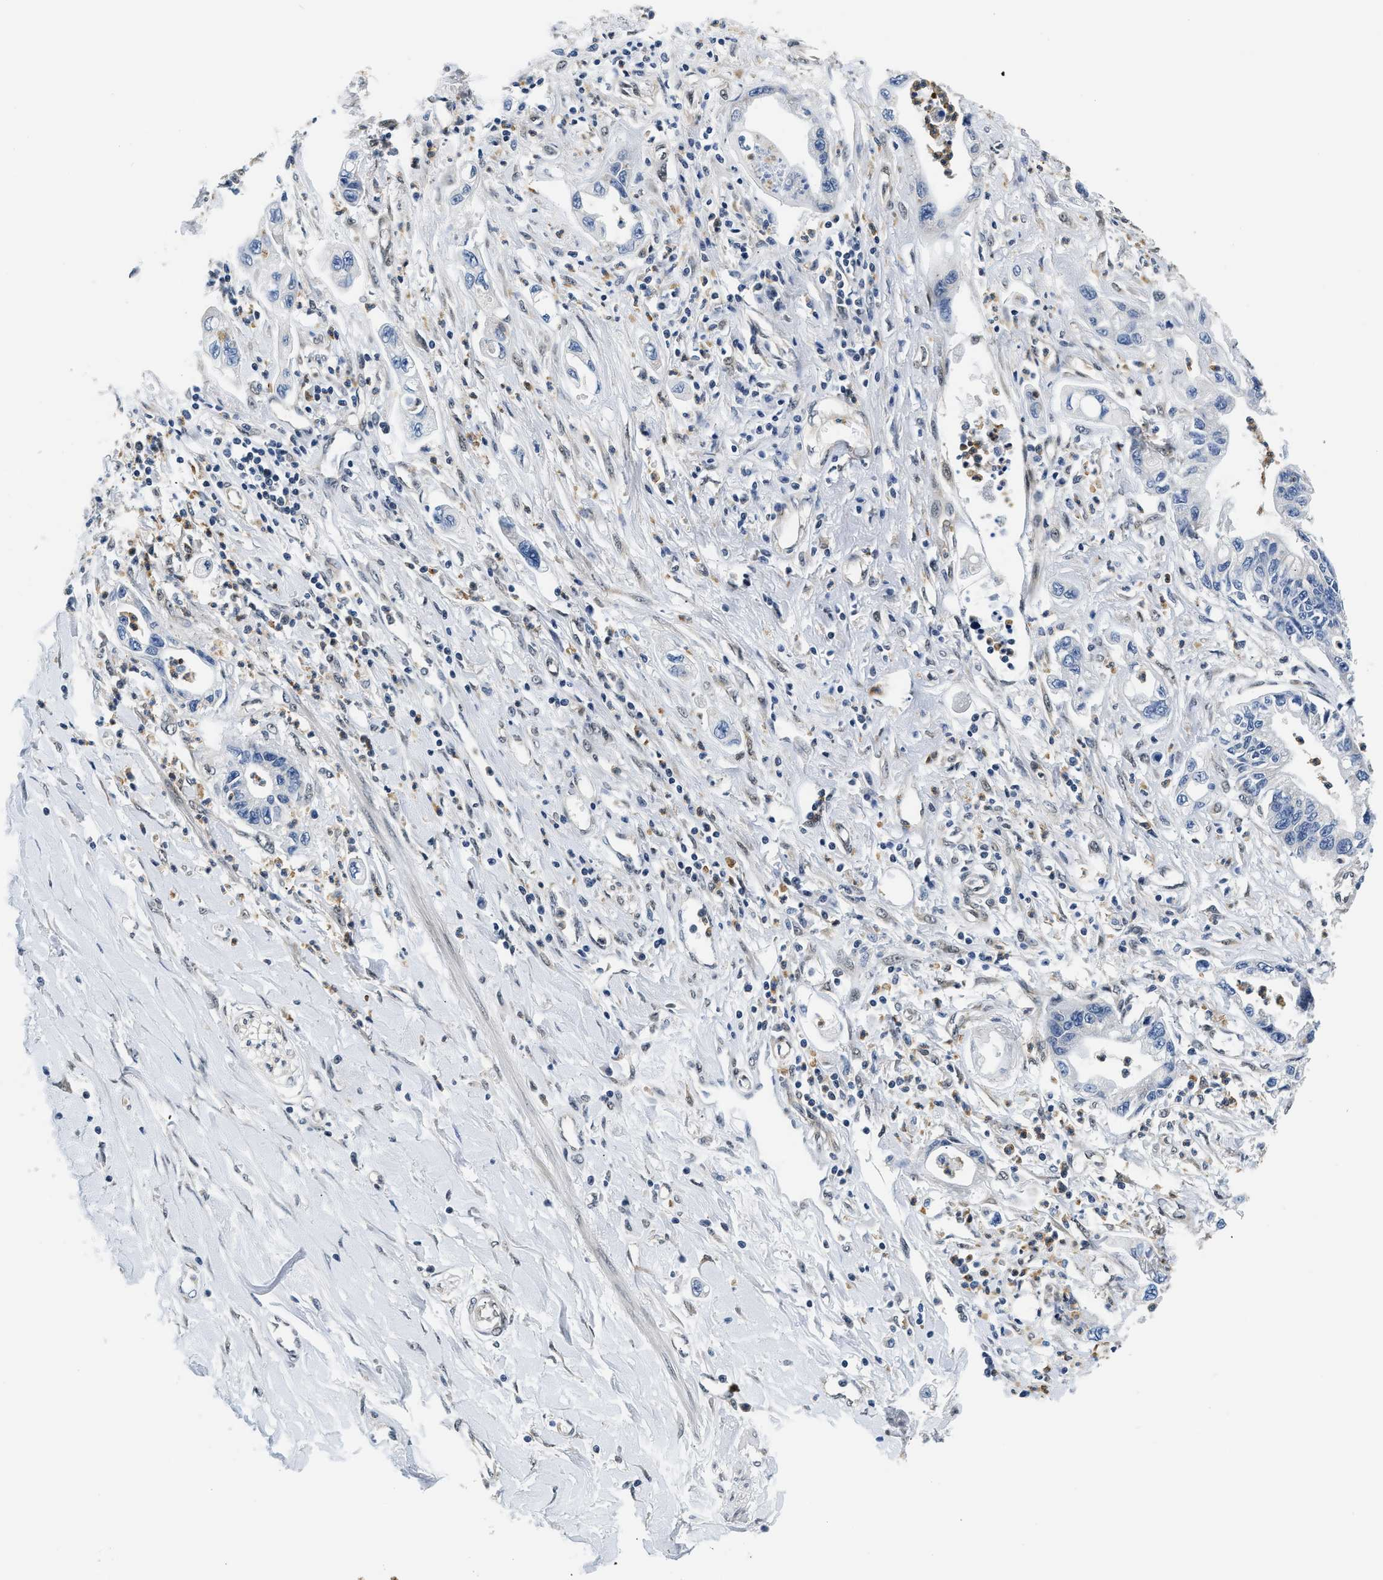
{"staining": {"intensity": "negative", "quantity": "none", "location": "none"}, "tissue": "pancreatic cancer", "cell_type": "Tumor cells", "image_type": "cancer", "snomed": [{"axis": "morphology", "description": "Adenocarcinoma, NOS"}, {"axis": "topography", "description": "Pancreas"}], "caption": "IHC of human adenocarcinoma (pancreatic) exhibits no positivity in tumor cells.", "gene": "SMAD4", "patient": {"sex": "male", "age": 56}}